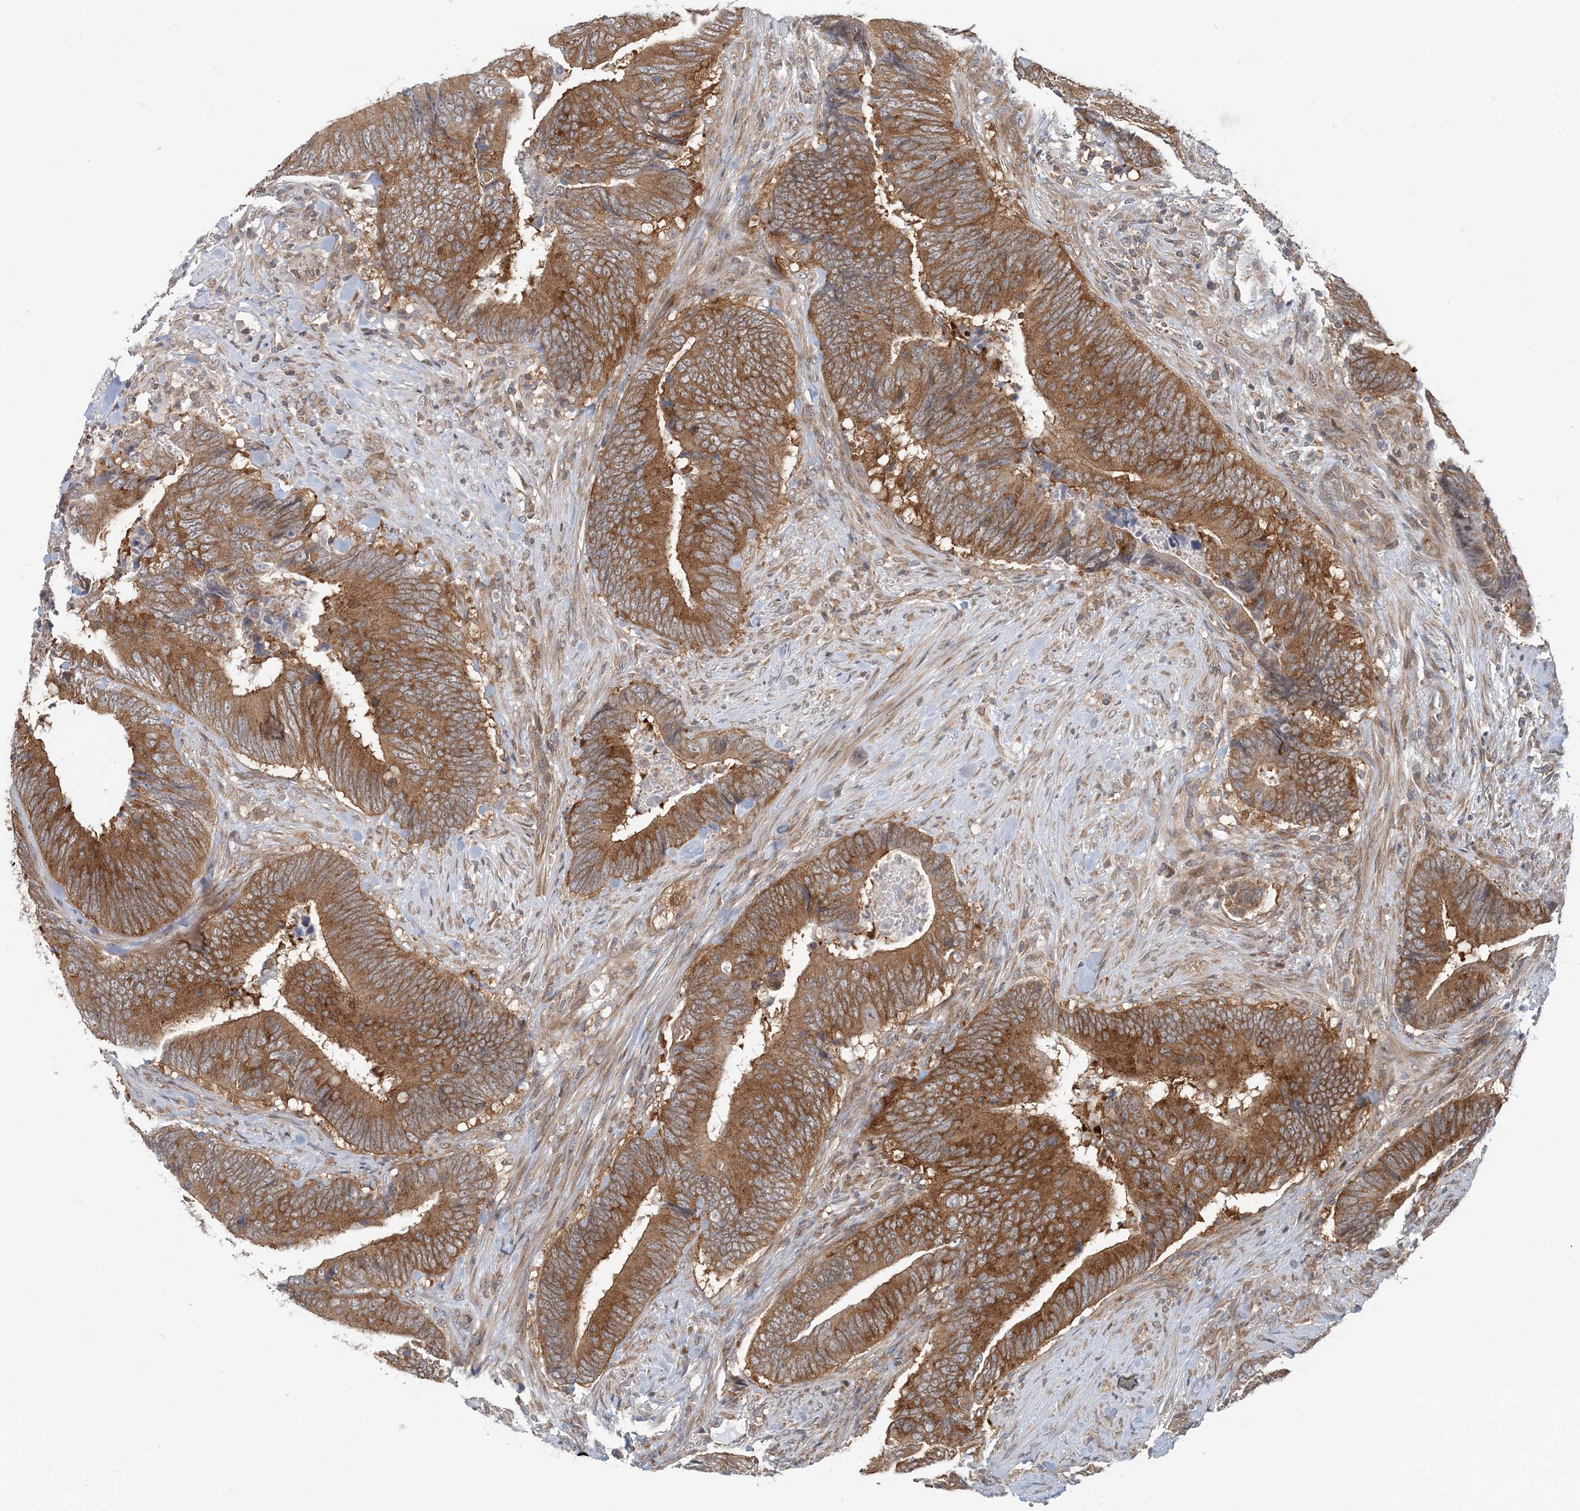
{"staining": {"intensity": "strong", "quantity": ">75%", "location": "cytoplasmic/membranous"}, "tissue": "colorectal cancer", "cell_type": "Tumor cells", "image_type": "cancer", "snomed": [{"axis": "morphology", "description": "Normal tissue, NOS"}, {"axis": "morphology", "description": "Adenocarcinoma, NOS"}, {"axis": "topography", "description": "Colon"}], "caption": "A photomicrograph of human adenocarcinoma (colorectal) stained for a protein exhibits strong cytoplasmic/membranous brown staining in tumor cells.", "gene": "ATP13A2", "patient": {"sex": "male", "age": 56}}